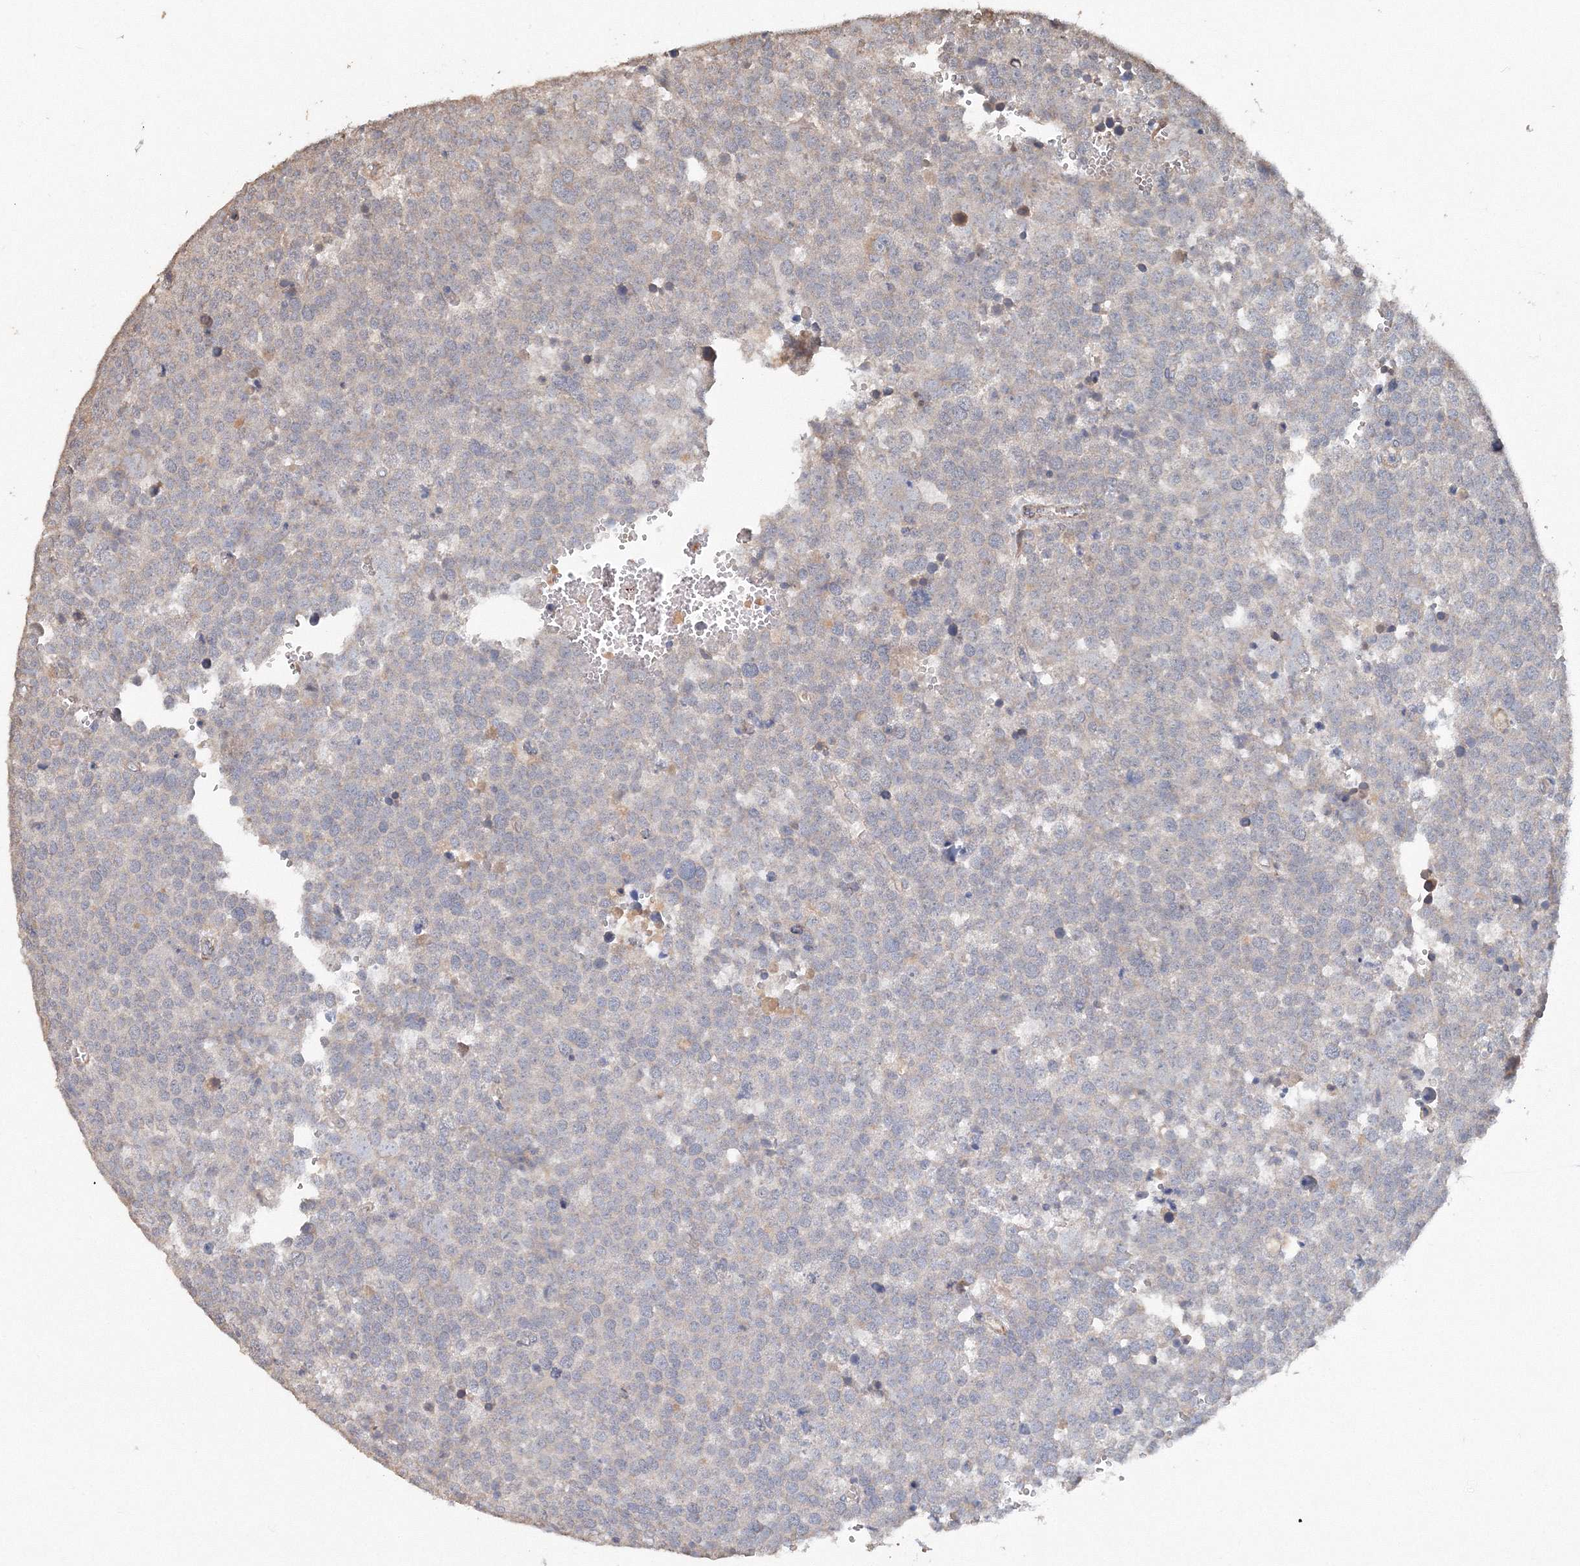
{"staining": {"intensity": "negative", "quantity": "none", "location": "none"}, "tissue": "testis cancer", "cell_type": "Tumor cells", "image_type": "cancer", "snomed": [{"axis": "morphology", "description": "Seminoma, NOS"}, {"axis": "topography", "description": "Testis"}], "caption": "The image displays no significant positivity in tumor cells of seminoma (testis). (IHC, brightfield microscopy, high magnification).", "gene": "NALF2", "patient": {"sex": "male", "age": 71}}